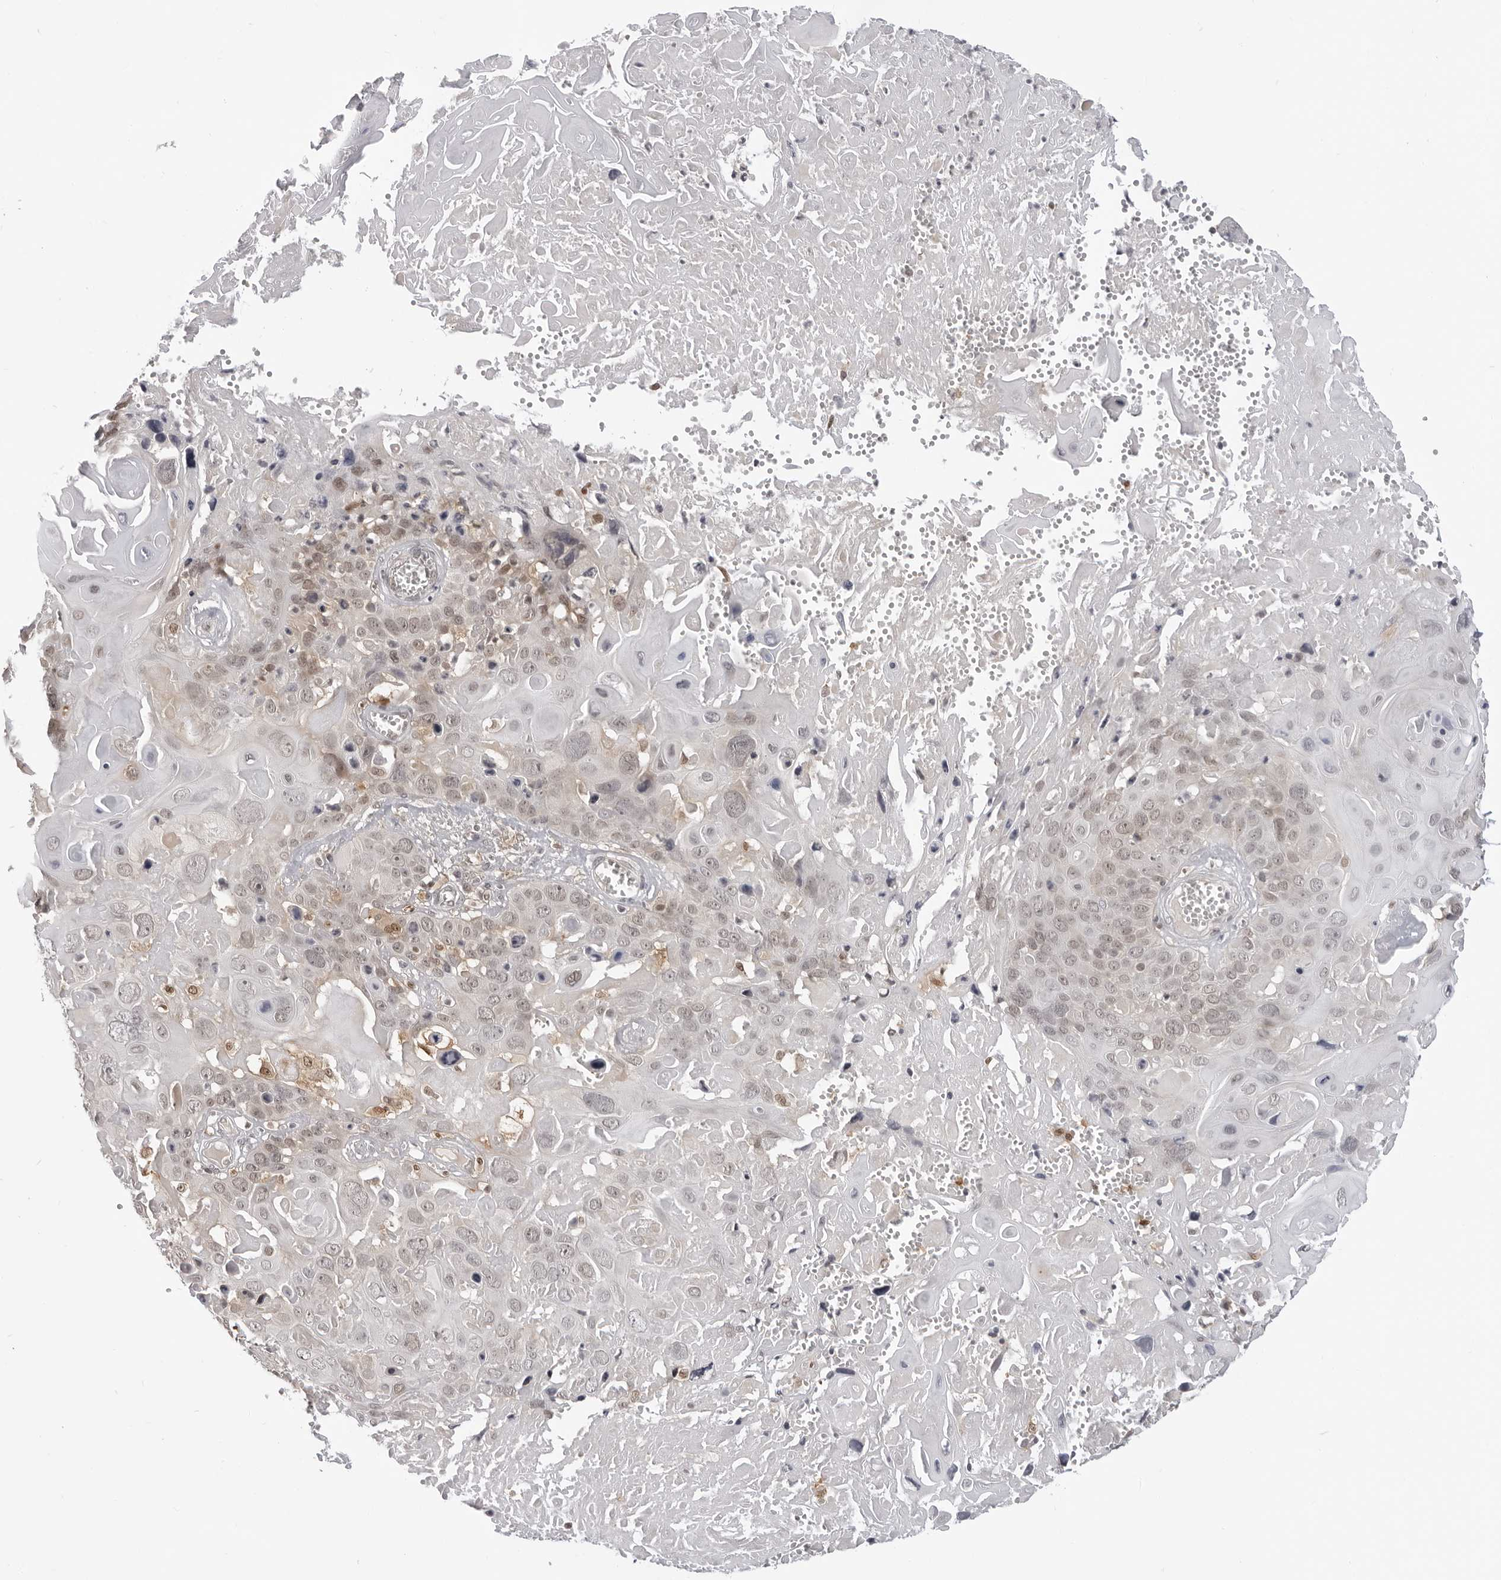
{"staining": {"intensity": "weak", "quantity": ">75%", "location": "nuclear"}, "tissue": "cervical cancer", "cell_type": "Tumor cells", "image_type": "cancer", "snomed": [{"axis": "morphology", "description": "Squamous cell carcinoma, NOS"}, {"axis": "topography", "description": "Cervix"}], "caption": "Cervical squamous cell carcinoma stained for a protein reveals weak nuclear positivity in tumor cells.", "gene": "SRGAP2", "patient": {"sex": "female", "age": 74}}